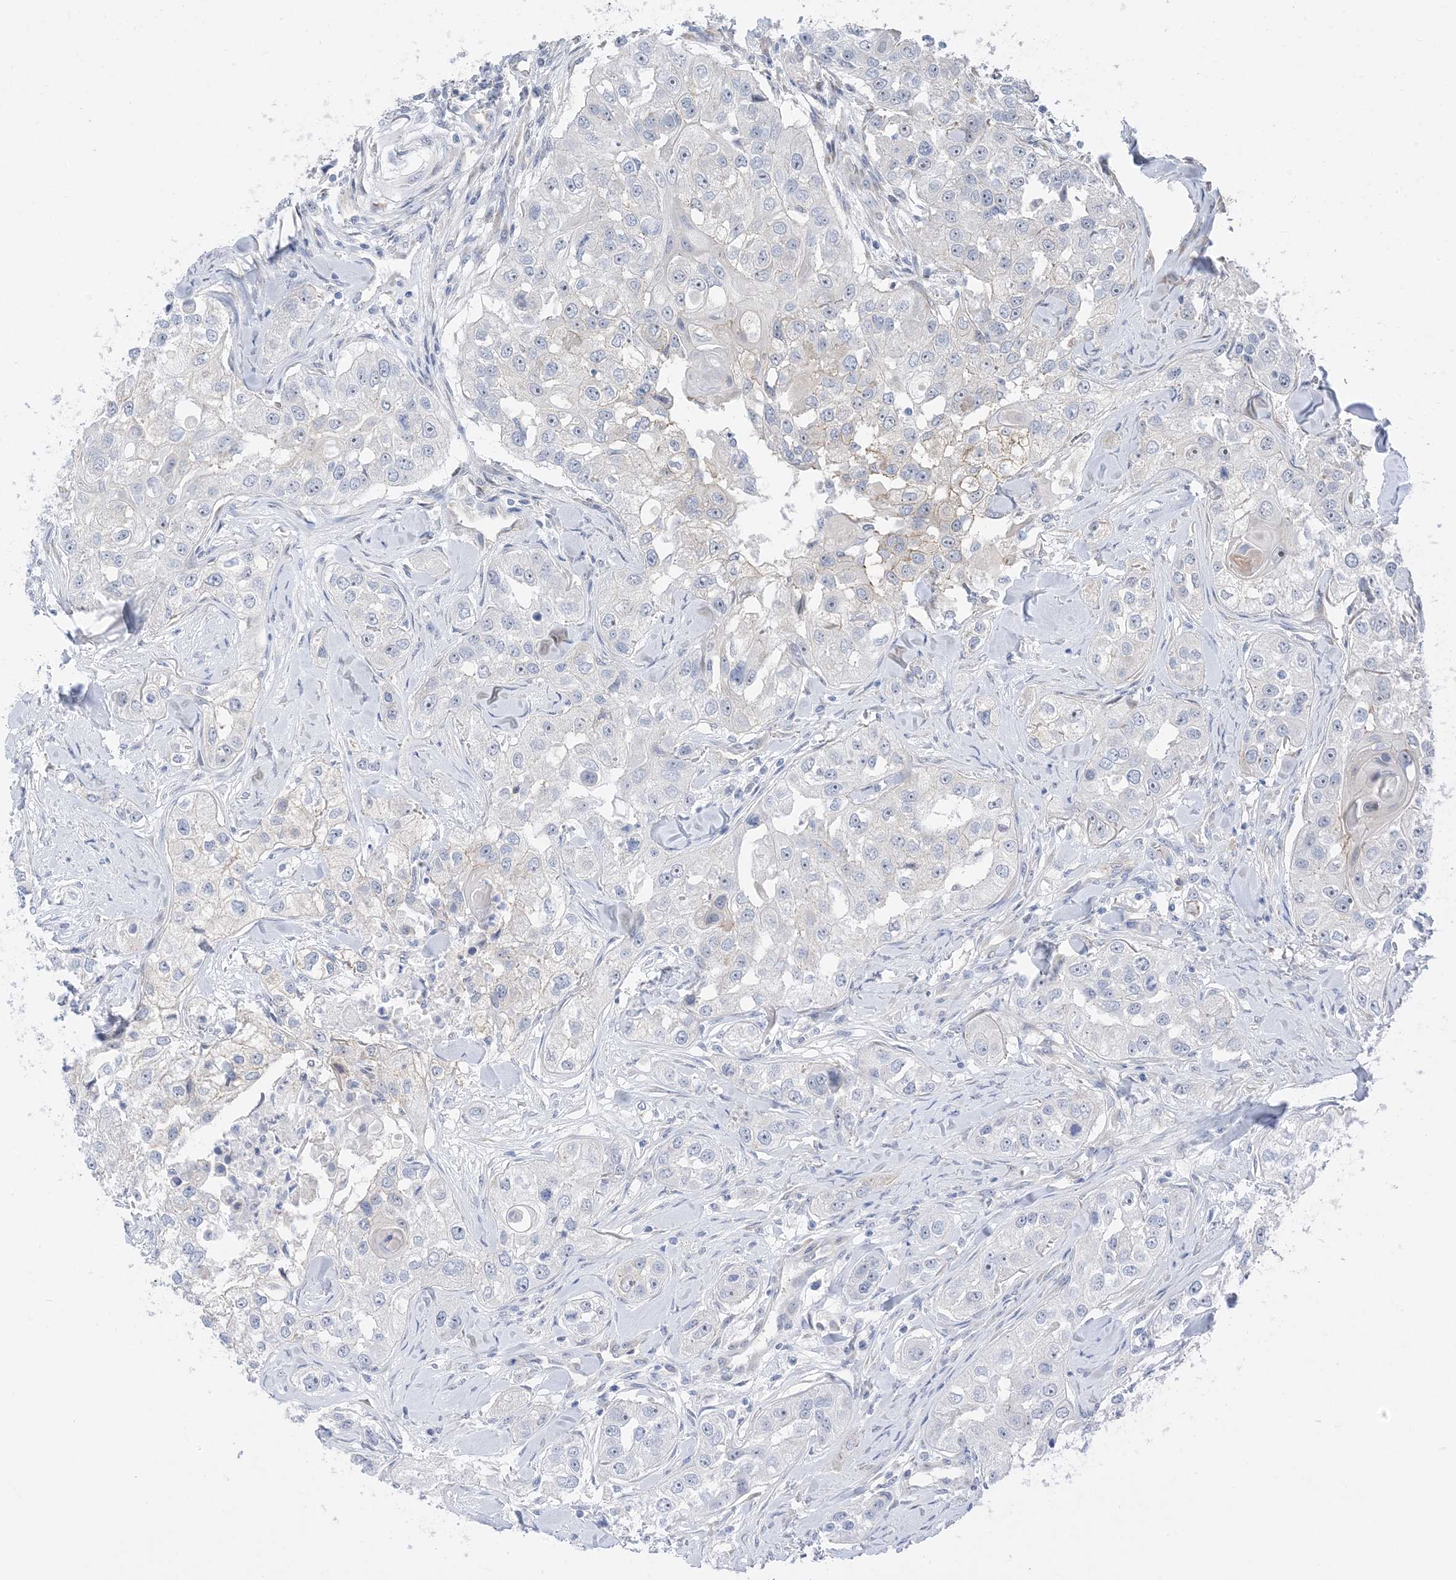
{"staining": {"intensity": "negative", "quantity": "none", "location": "none"}, "tissue": "head and neck cancer", "cell_type": "Tumor cells", "image_type": "cancer", "snomed": [{"axis": "morphology", "description": "Normal tissue, NOS"}, {"axis": "morphology", "description": "Squamous cell carcinoma, NOS"}, {"axis": "topography", "description": "Skeletal muscle"}, {"axis": "topography", "description": "Head-Neck"}], "caption": "This is an immunohistochemistry (IHC) histopathology image of human head and neck squamous cell carcinoma. There is no expression in tumor cells.", "gene": "IL36B", "patient": {"sex": "male", "age": 51}}